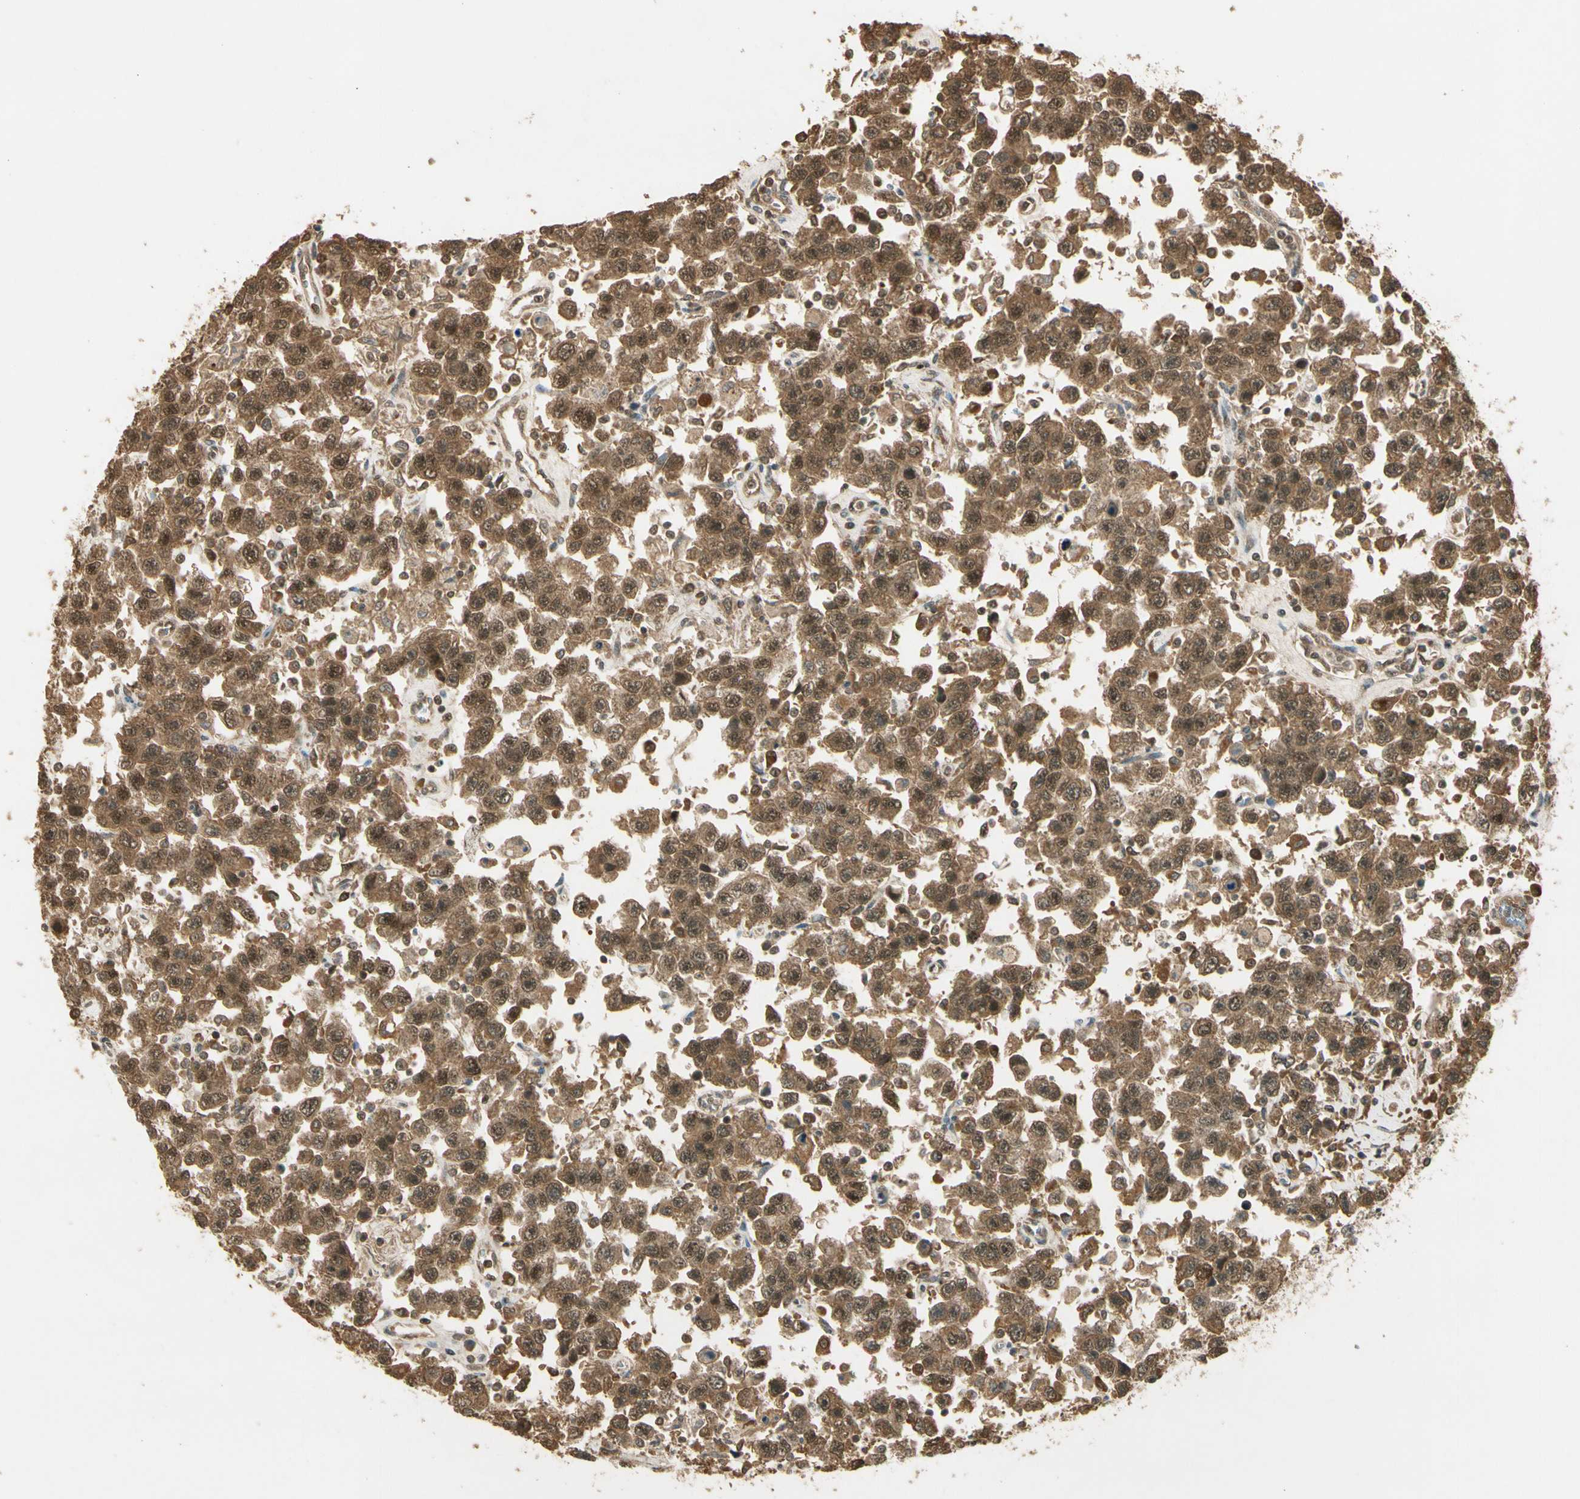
{"staining": {"intensity": "moderate", "quantity": ">75%", "location": "cytoplasmic/membranous,nuclear"}, "tissue": "testis cancer", "cell_type": "Tumor cells", "image_type": "cancer", "snomed": [{"axis": "morphology", "description": "Seminoma, NOS"}, {"axis": "topography", "description": "Testis"}], "caption": "Brown immunohistochemical staining in seminoma (testis) displays moderate cytoplasmic/membranous and nuclear staining in about >75% of tumor cells.", "gene": "GMEB2", "patient": {"sex": "male", "age": 41}}